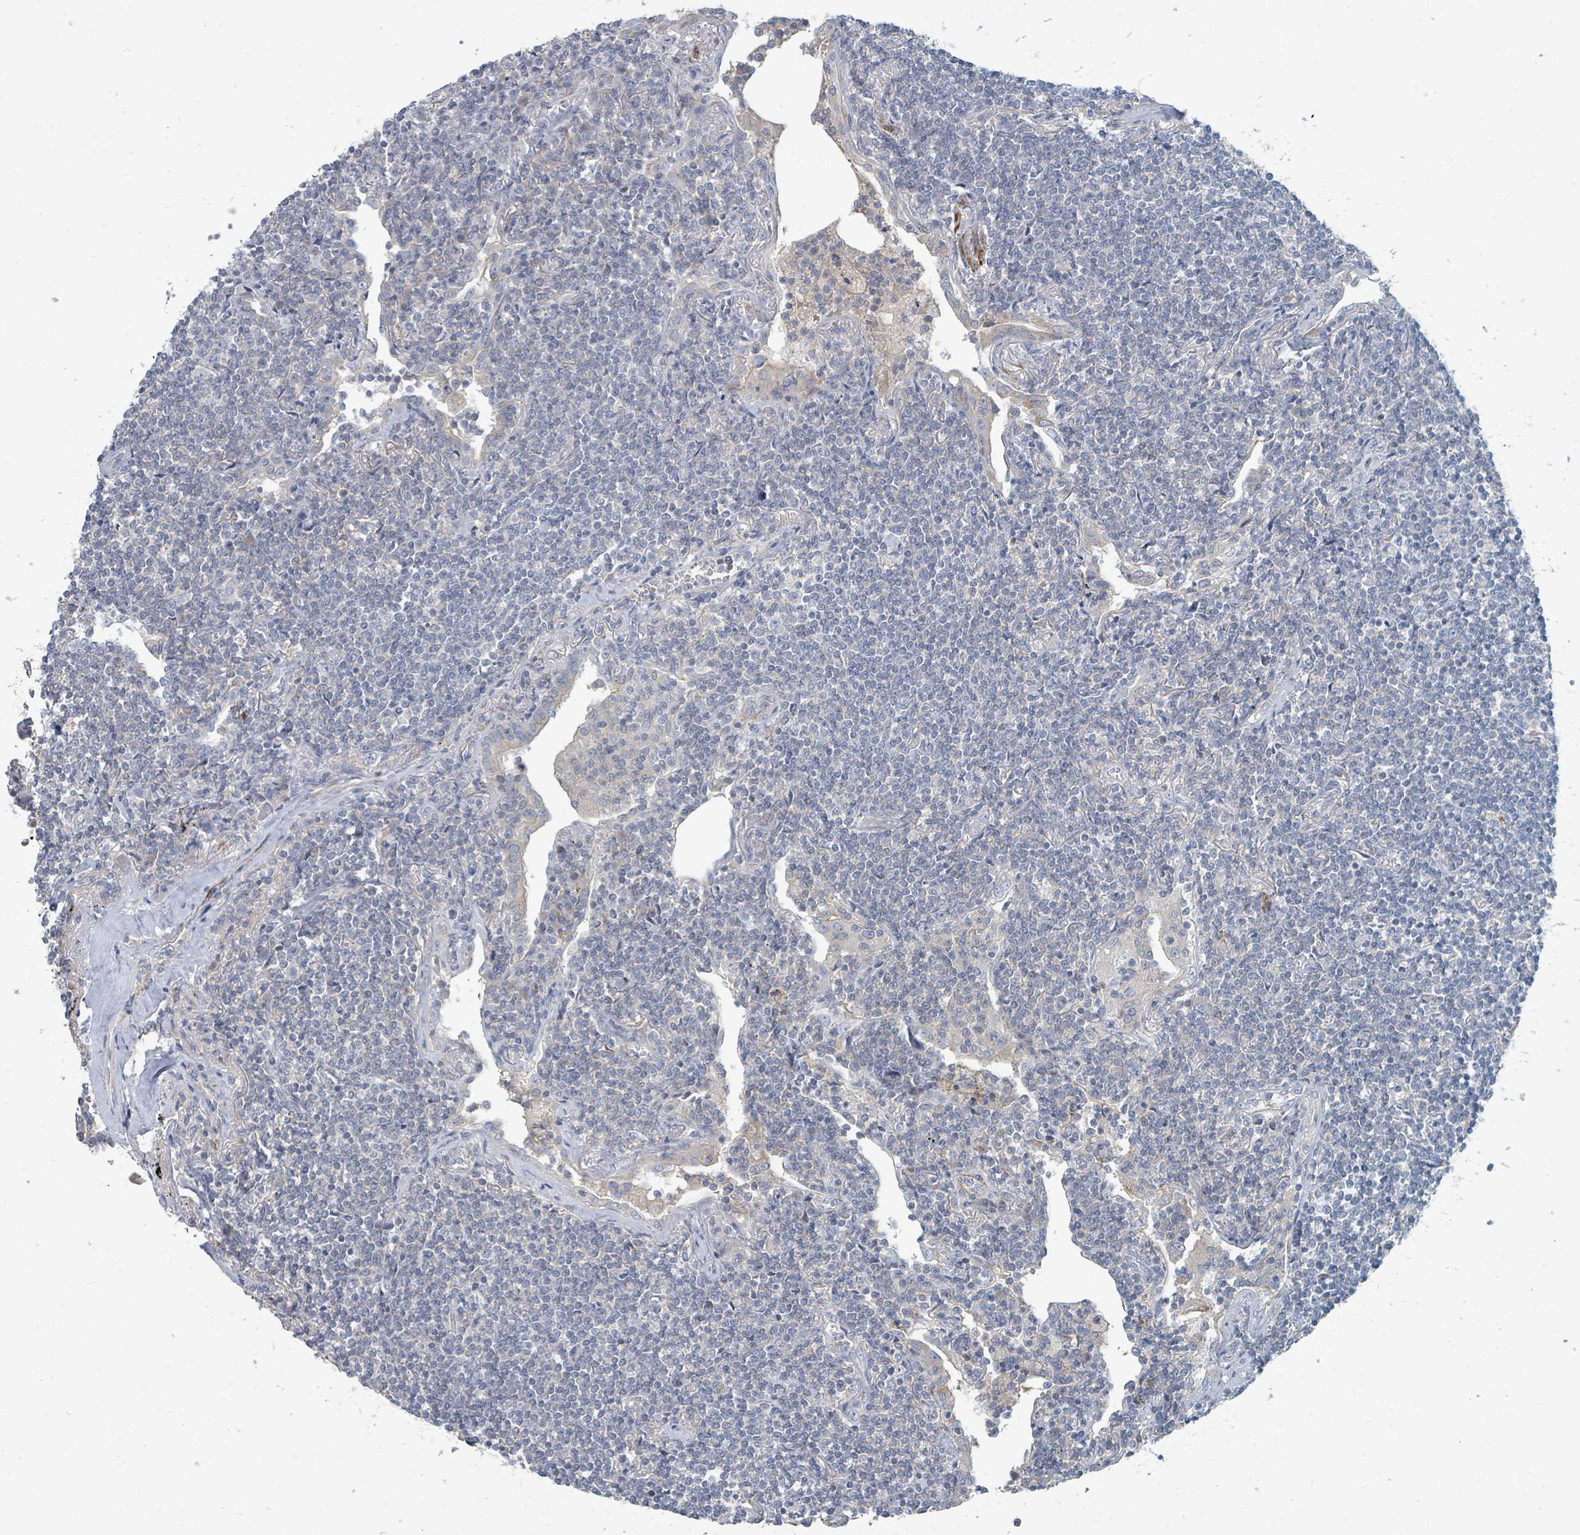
{"staining": {"intensity": "negative", "quantity": "none", "location": "none"}, "tissue": "lymphoma", "cell_type": "Tumor cells", "image_type": "cancer", "snomed": [{"axis": "morphology", "description": "Malignant lymphoma, non-Hodgkin's type, Low grade"}, {"axis": "topography", "description": "Lung"}], "caption": "The histopathology image reveals no significant positivity in tumor cells of lymphoma. (DAB (3,3'-diaminobenzidine) immunohistochemistry, high magnification).", "gene": "ARGFX", "patient": {"sex": "female", "age": 71}}